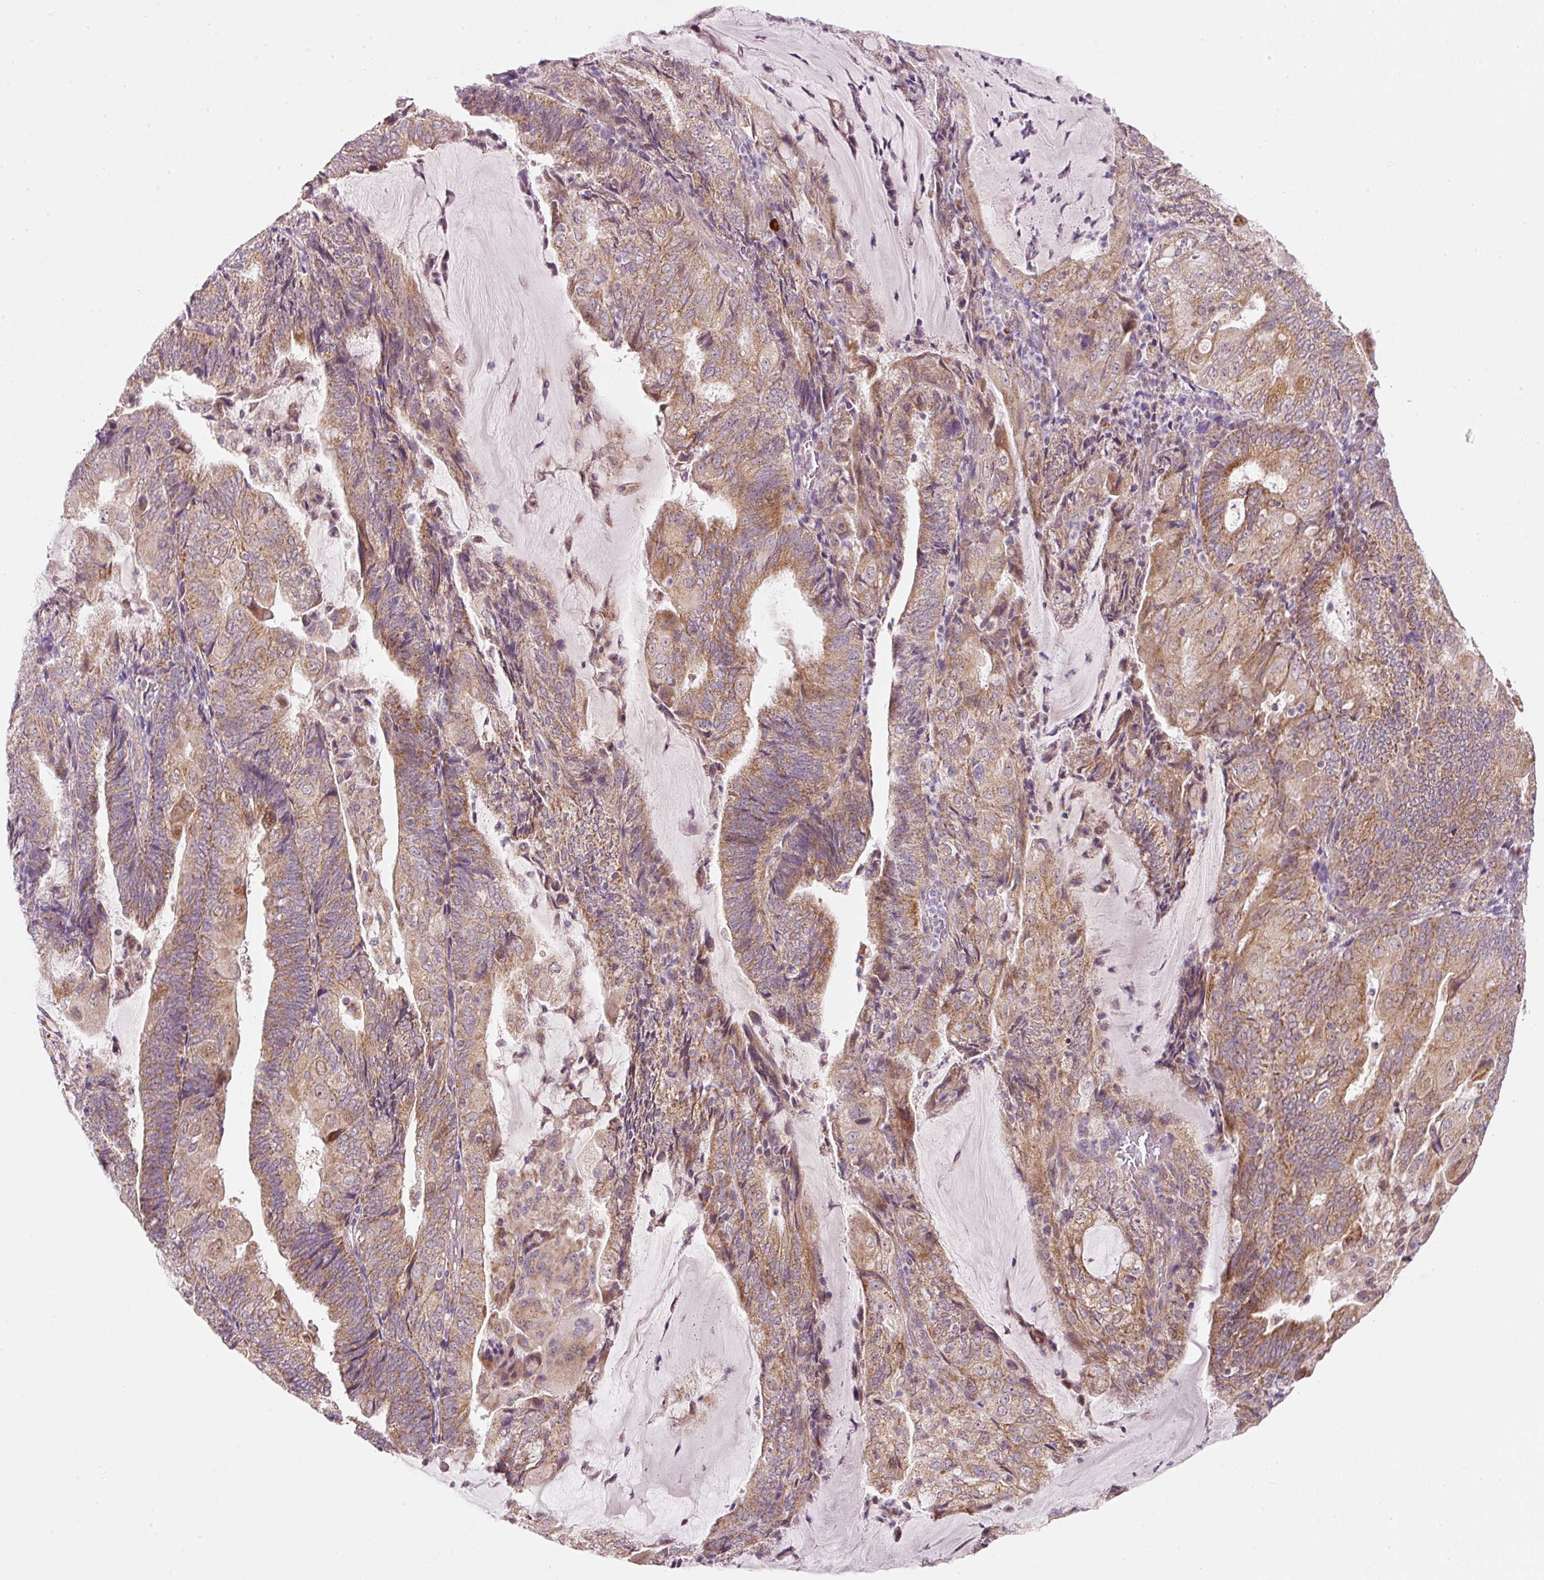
{"staining": {"intensity": "moderate", "quantity": ">75%", "location": "cytoplasmic/membranous"}, "tissue": "endometrial cancer", "cell_type": "Tumor cells", "image_type": "cancer", "snomed": [{"axis": "morphology", "description": "Adenocarcinoma, NOS"}, {"axis": "topography", "description": "Endometrium"}], "caption": "Protein expression analysis of human endometrial adenocarcinoma reveals moderate cytoplasmic/membranous staining in about >75% of tumor cells.", "gene": "FAM78B", "patient": {"sex": "female", "age": 81}}